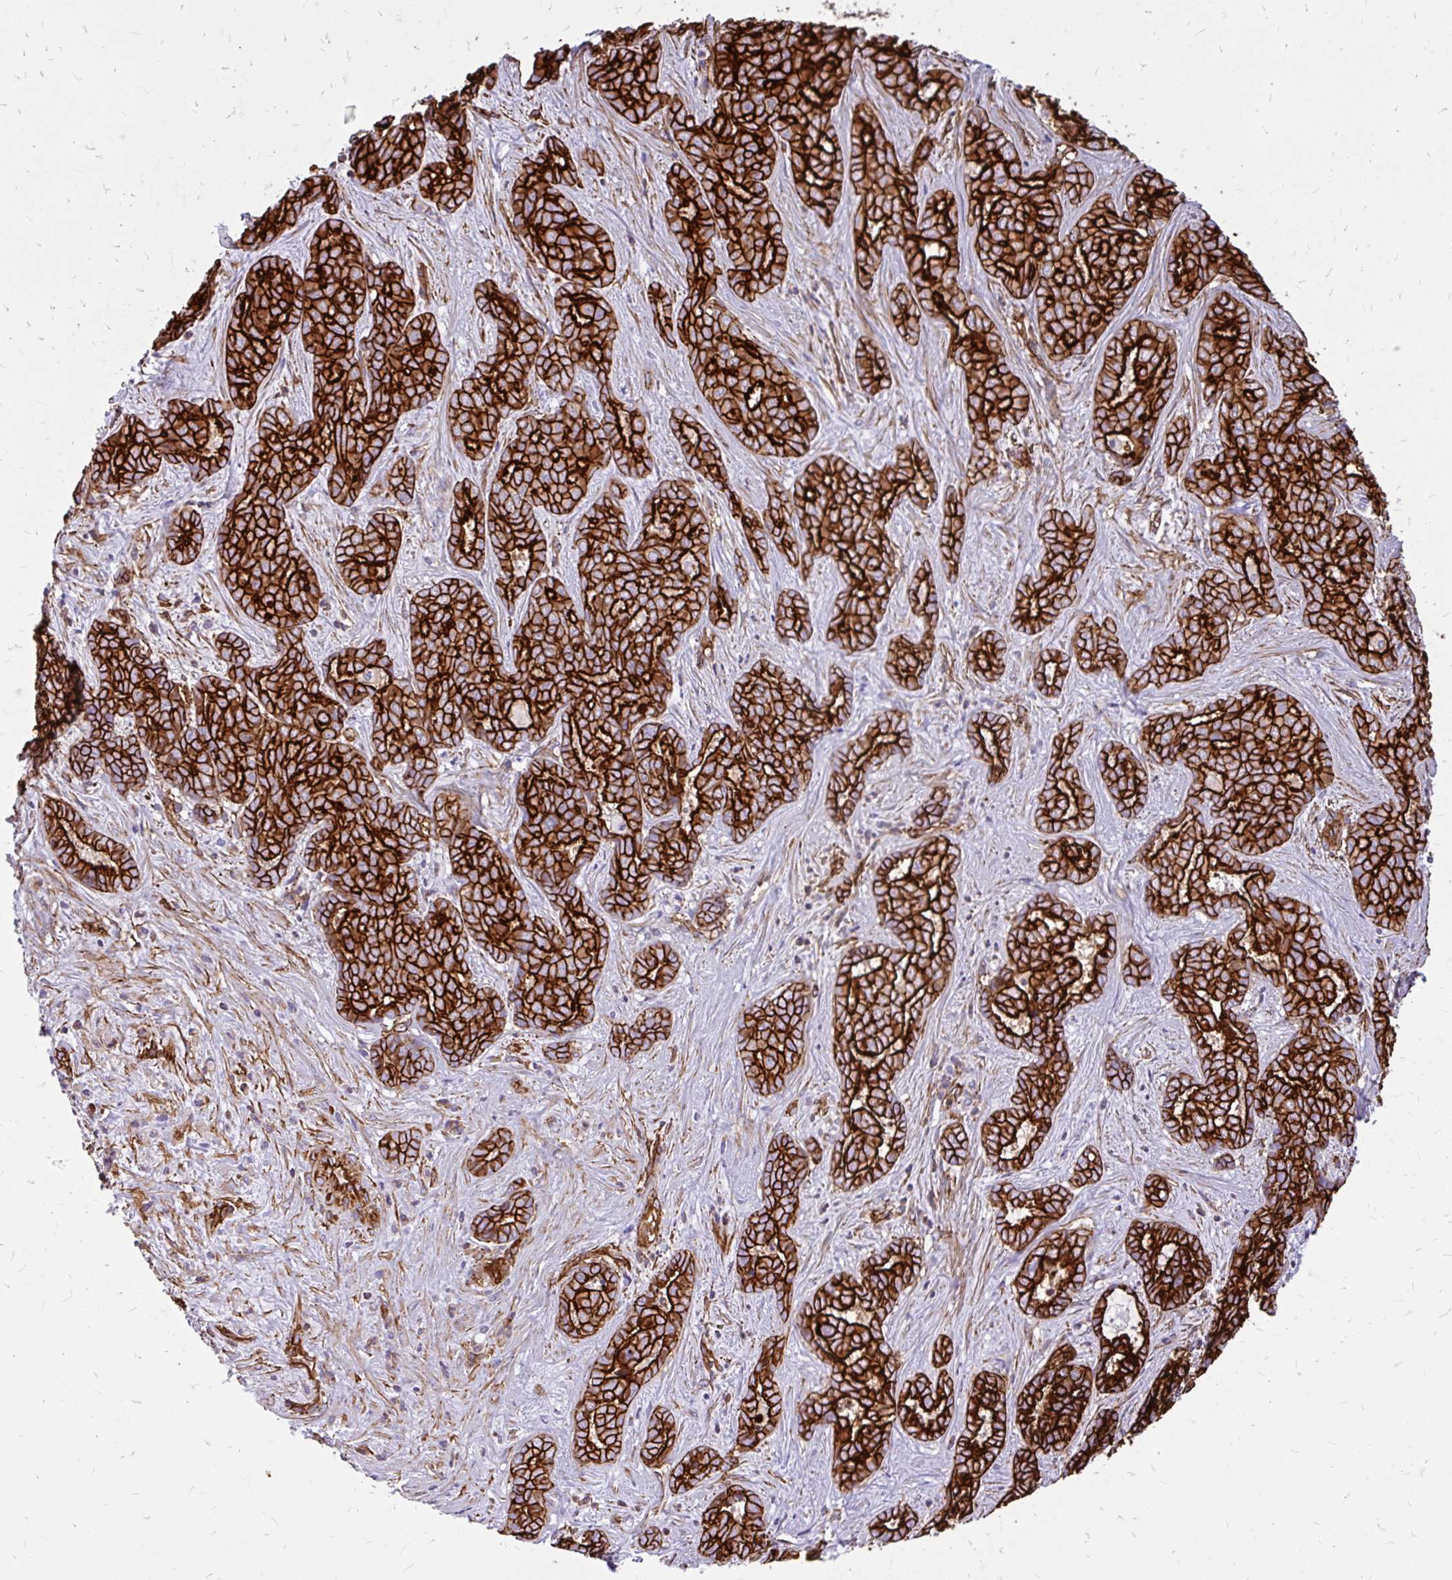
{"staining": {"intensity": "strong", "quantity": ">75%", "location": "cytoplasmic/membranous"}, "tissue": "liver cancer", "cell_type": "Tumor cells", "image_type": "cancer", "snomed": [{"axis": "morphology", "description": "Cholangiocarcinoma"}, {"axis": "topography", "description": "Liver"}], "caption": "Immunohistochemistry photomicrograph of human liver cancer (cholangiocarcinoma) stained for a protein (brown), which exhibits high levels of strong cytoplasmic/membranous expression in approximately >75% of tumor cells.", "gene": "MAP1LC3B", "patient": {"sex": "female", "age": 64}}